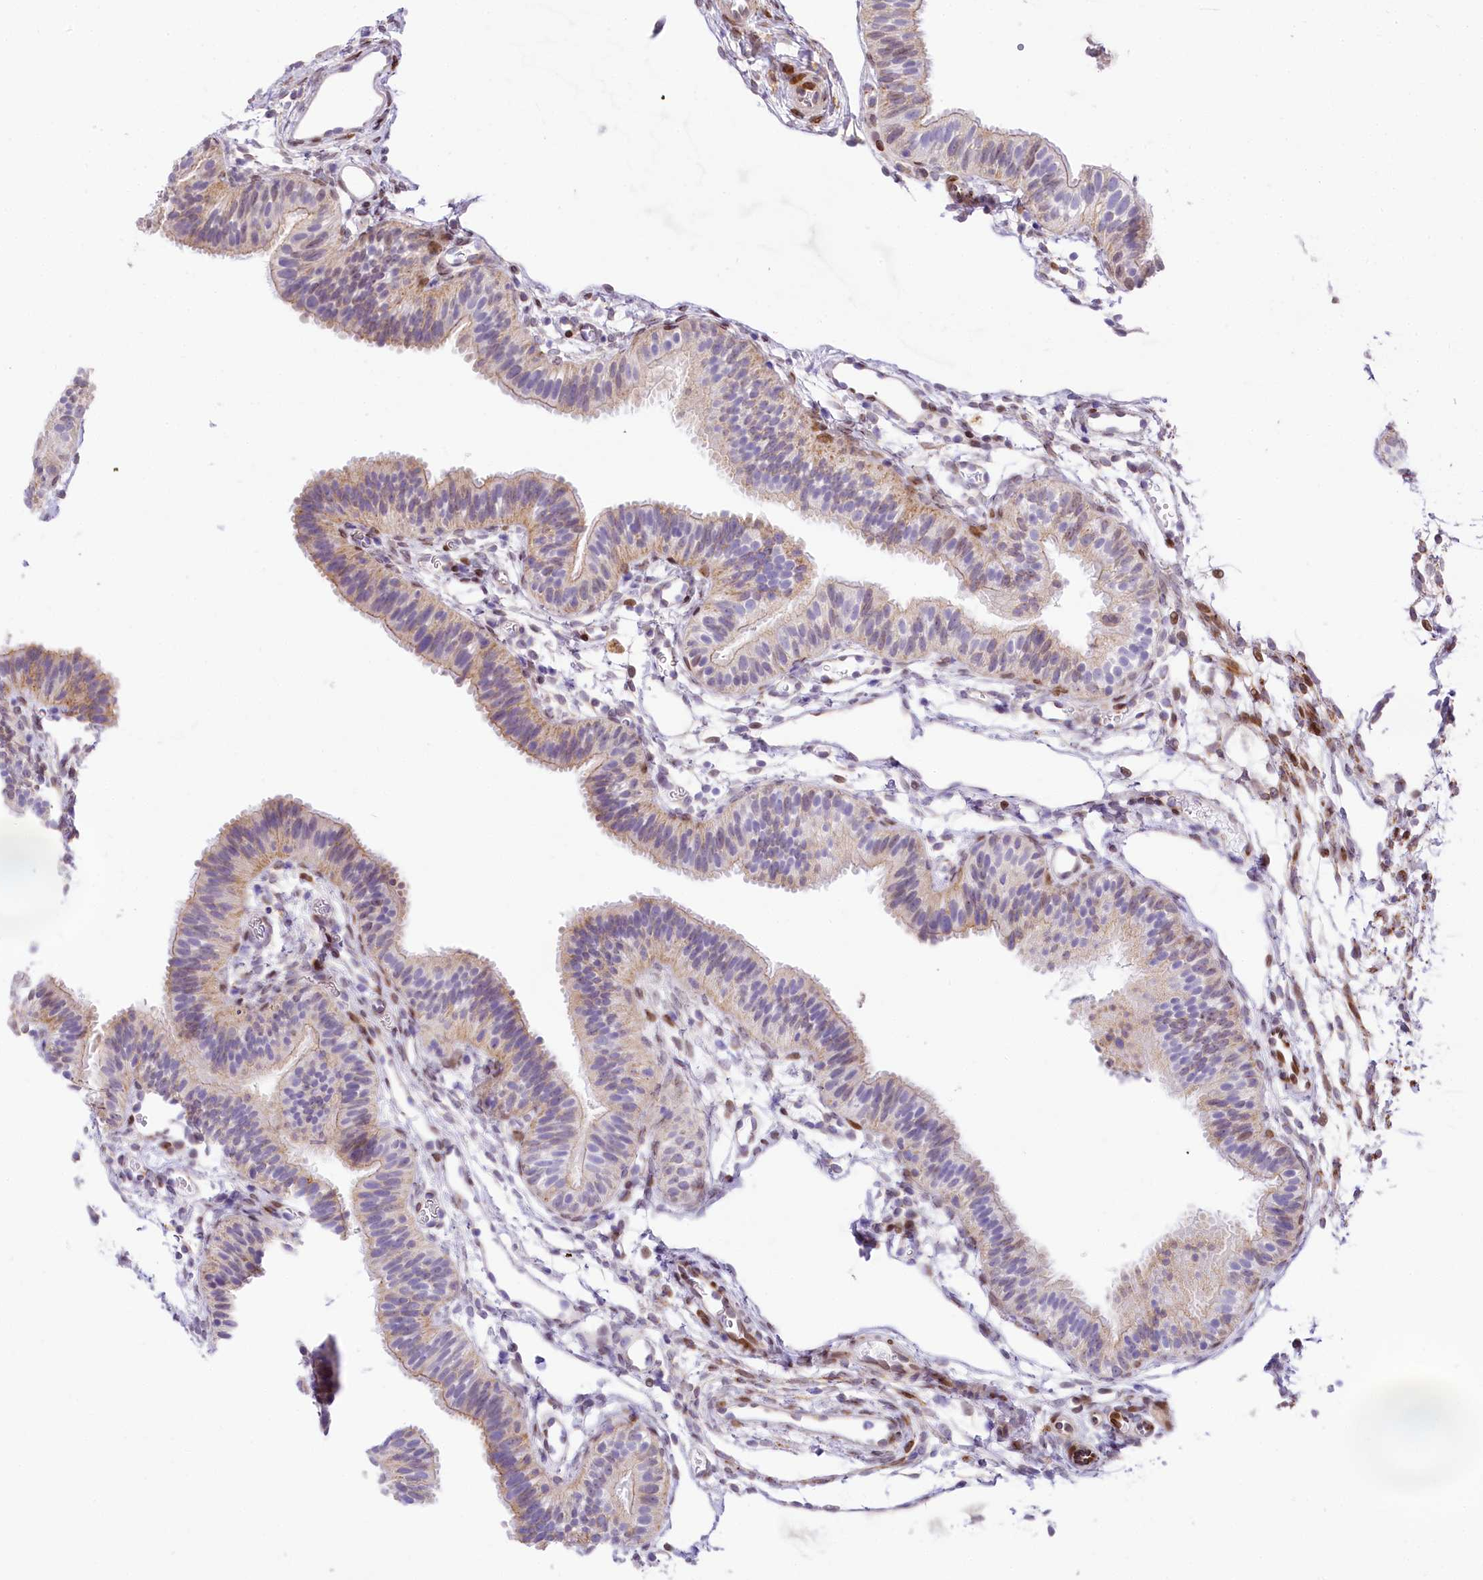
{"staining": {"intensity": "moderate", "quantity": "25%-75%", "location": "cytoplasmic/membranous"}, "tissue": "fallopian tube", "cell_type": "Glandular cells", "image_type": "normal", "snomed": [{"axis": "morphology", "description": "Normal tissue, NOS"}, {"axis": "topography", "description": "Fallopian tube"}], "caption": "Moderate cytoplasmic/membranous protein staining is appreciated in approximately 25%-75% of glandular cells in fallopian tube. (brown staining indicates protein expression, while blue staining denotes nuclei).", "gene": "PPIP5K2", "patient": {"sex": "female", "age": 35}}